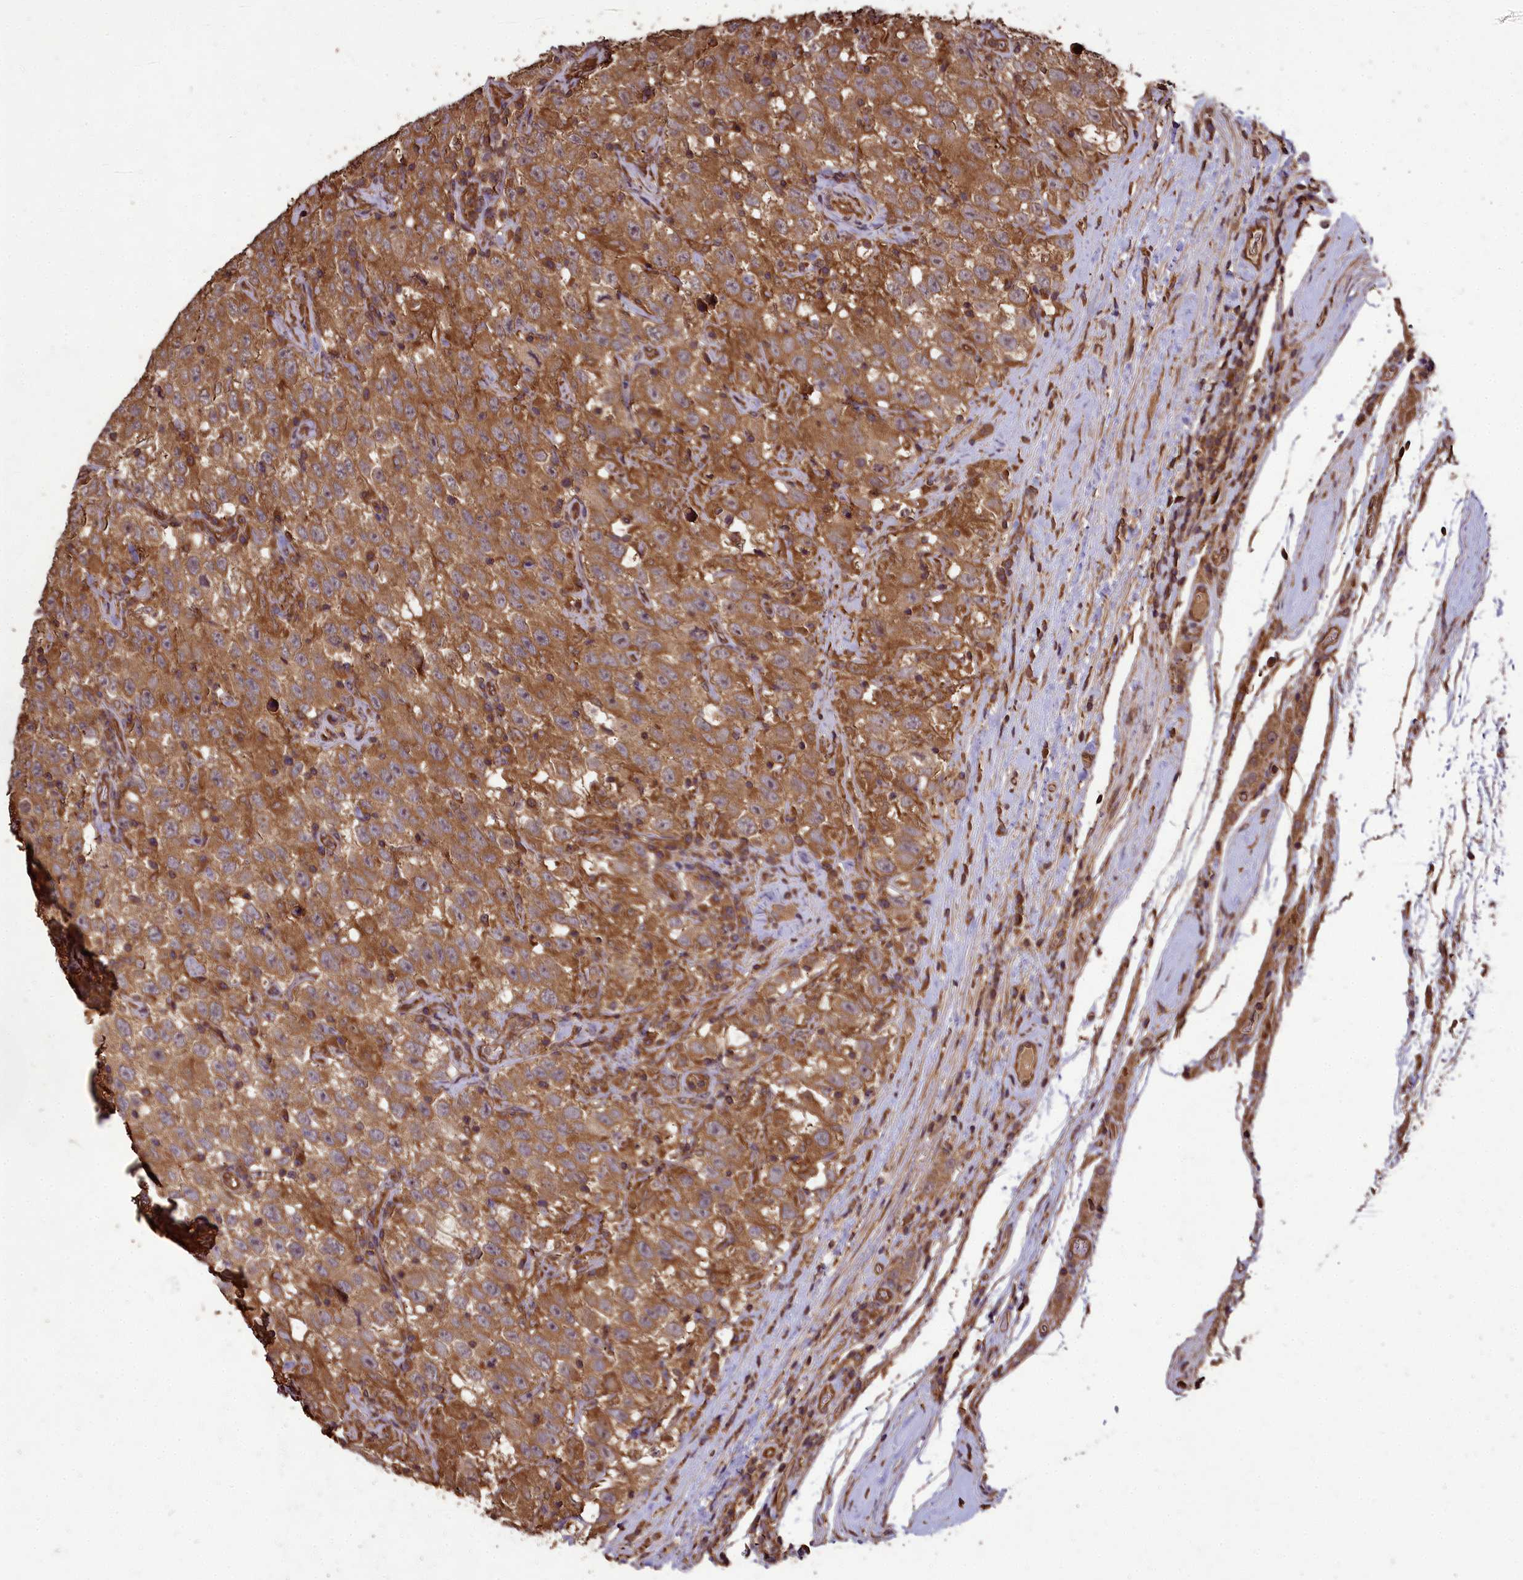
{"staining": {"intensity": "moderate", "quantity": ">75%", "location": "cytoplasmic/membranous"}, "tissue": "testis cancer", "cell_type": "Tumor cells", "image_type": "cancer", "snomed": [{"axis": "morphology", "description": "Seminoma, NOS"}, {"axis": "topography", "description": "Testis"}], "caption": "Brown immunohistochemical staining in human testis cancer (seminoma) exhibits moderate cytoplasmic/membranous positivity in about >75% of tumor cells.", "gene": "TTLL10", "patient": {"sex": "male", "age": 41}}